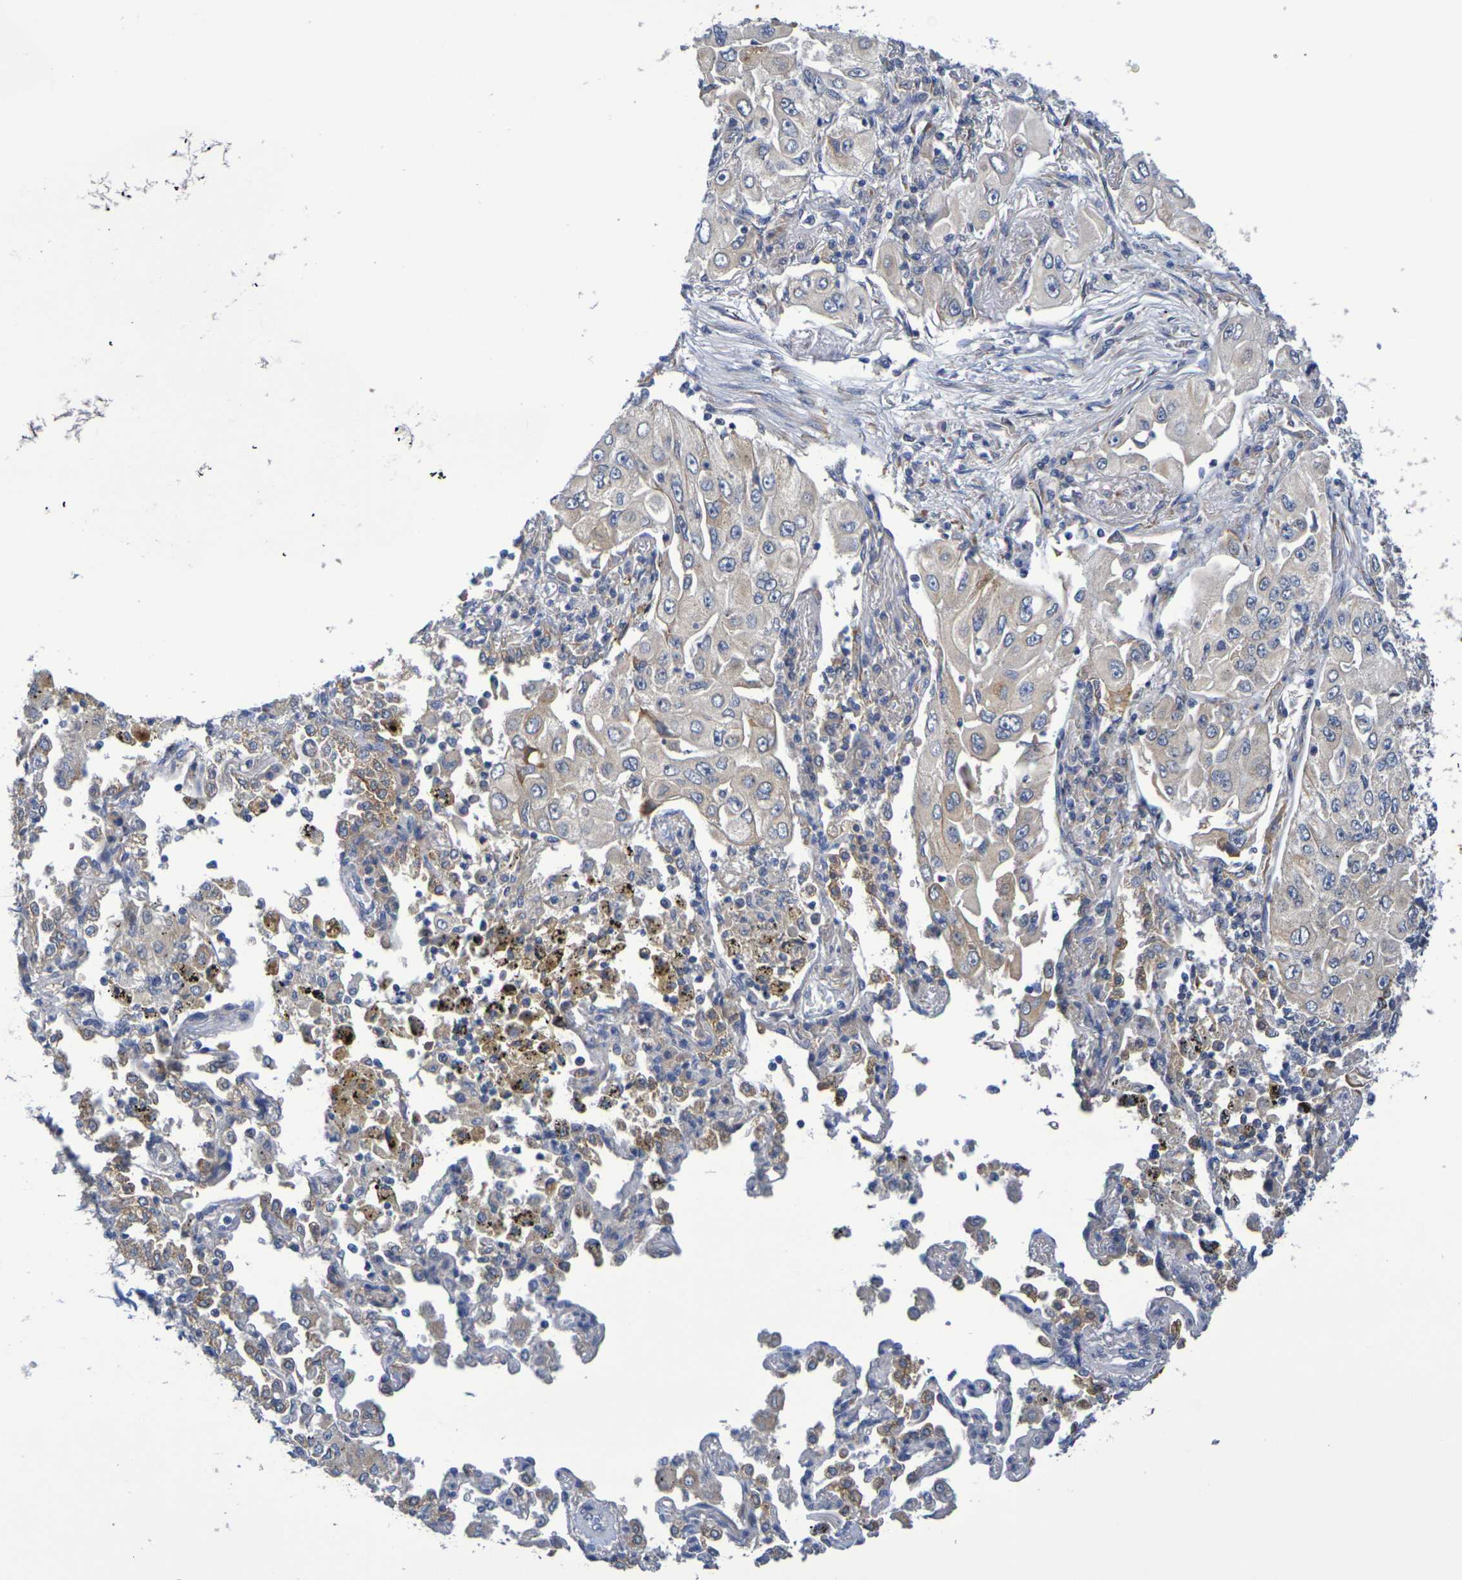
{"staining": {"intensity": "weak", "quantity": "25%-75%", "location": "cytoplasmic/membranous"}, "tissue": "lung cancer", "cell_type": "Tumor cells", "image_type": "cancer", "snomed": [{"axis": "morphology", "description": "Adenocarcinoma, NOS"}, {"axis": "topography", "description": "Lung"}], "caption": "IHC image of human adenocarcinoma (lung) stained for a protein (brown), which reveals low levels of weak cytoplasmic/membranous expression in approximately 25%-75% of tumor cells.", "gene": "SDC4", "patient": {"sex": "male", "age": 84}}